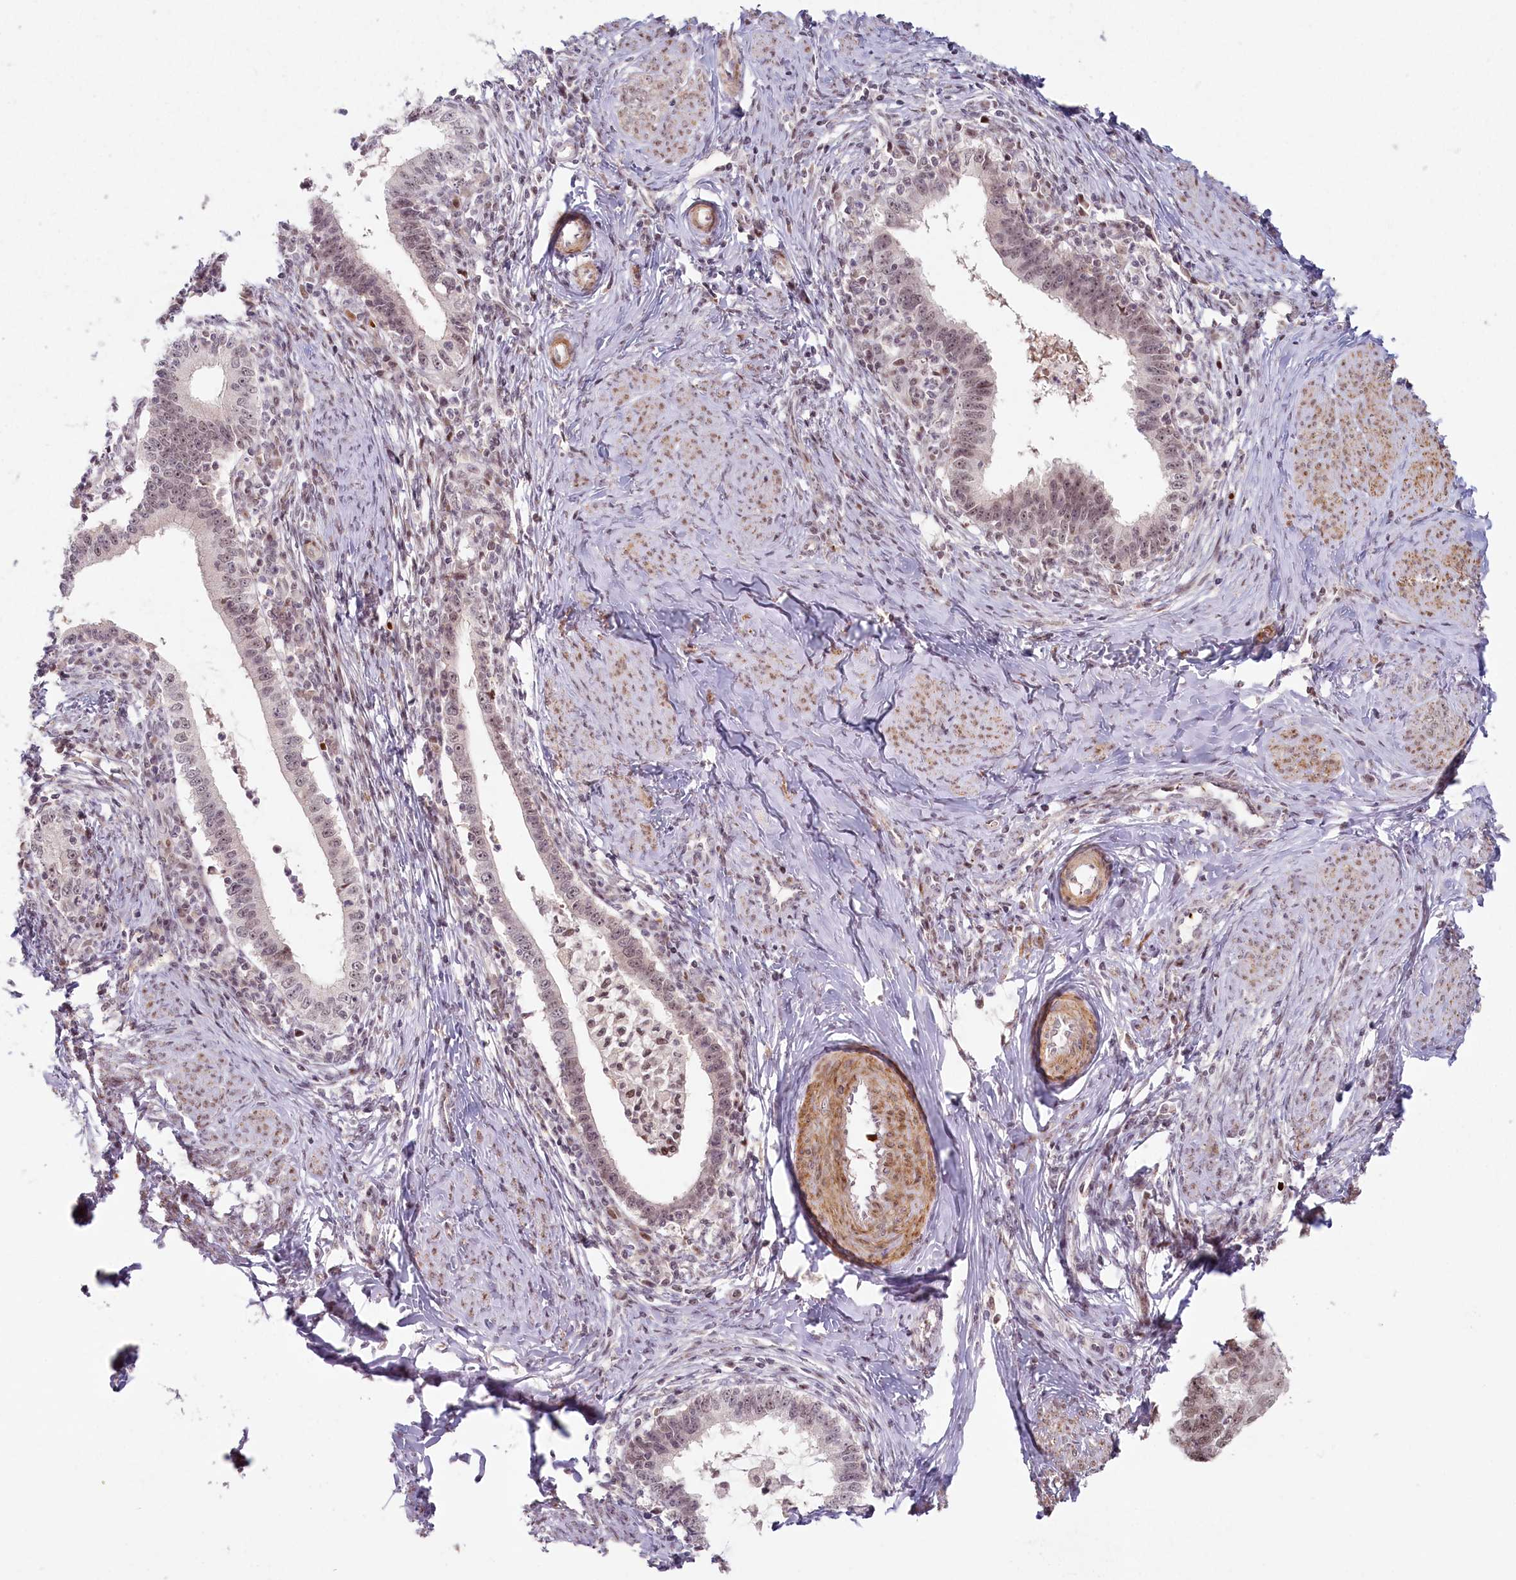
{"staining": {"intensity": "moderate", "quantity": "25%-75%", "location": "nuclear"}, "tissue": "cervical cancer", "cell_type": "Tumor cells", "image_type": "cancer", "snomed": [{"axis": "morphology", "description": "Adenocarcinoma, NOS"}, {"axis": "topography", "description": "Cervix"}], "caption": "Moderate nuclear protein positivity is appreciated in about 25%-75% of tumor cells in cervical cancer.", "gene": "FAM204A", "patient": {"sex": "female", "age": 36}}